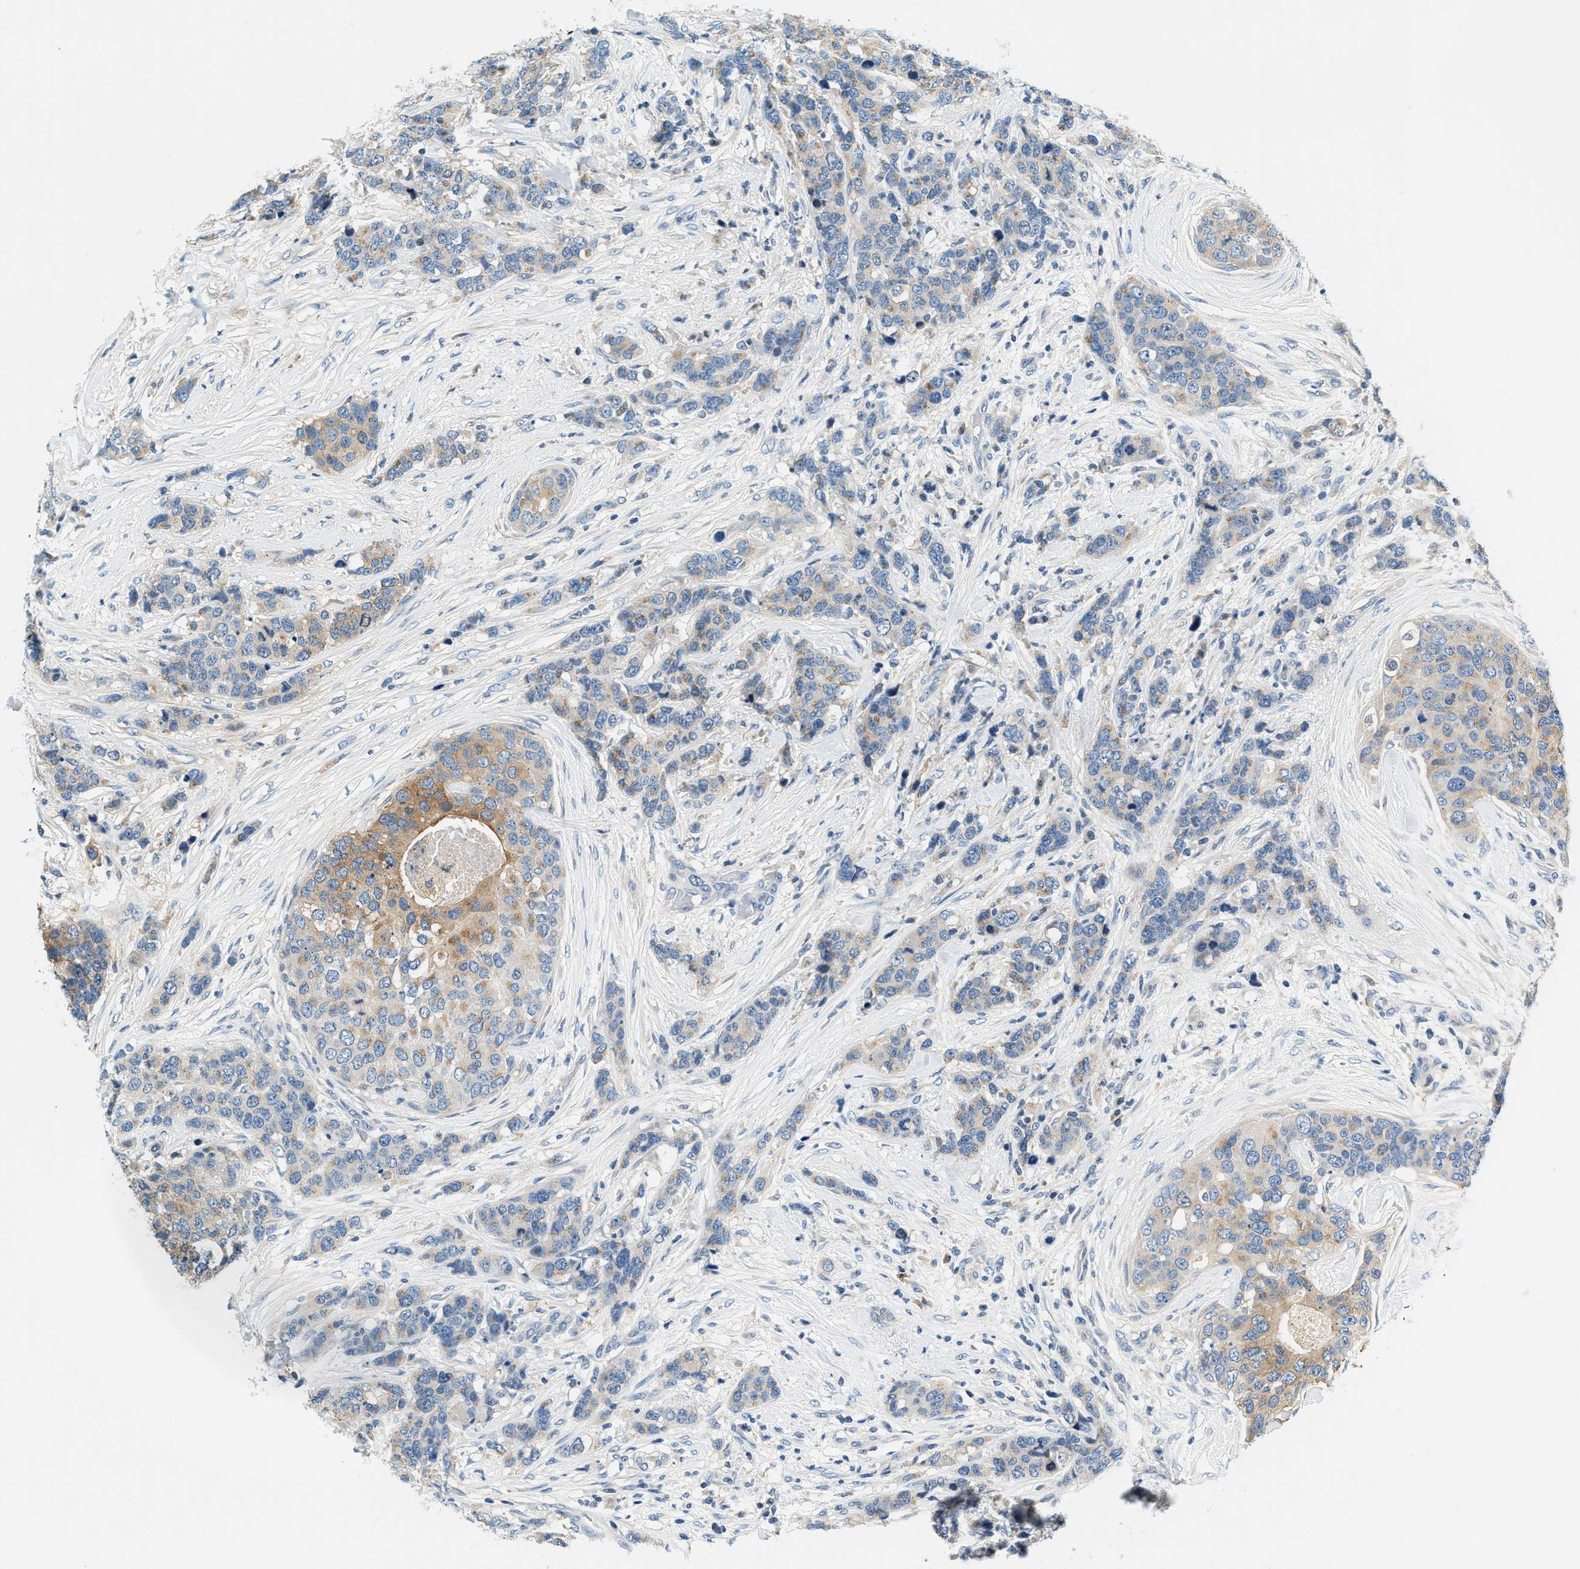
{"staining": {"intensity": "moderate", "quantity": "<25%", "location": "cytoplasmic/membranous"}, "tissue": "breast cancer", "cell_type": "Tumor cells", "image_type": "cancer", "snomed": [{"axis": "morphology", "description": "Lobular carcinoma"}, {"axis": "topography", "description": "Breast"}], "caption": "Immunohistochemical staining of human lobular carcinoma (breast) demonstrates low levels of moderate cytoplasmic/membranous protein expression in approximately <25% of tumor cells. (brown staining indicates protein expression, while blue staining denotes nuclei).", "gene": "SLC35E1", "patient": {"sex": "female", "age": 59}}